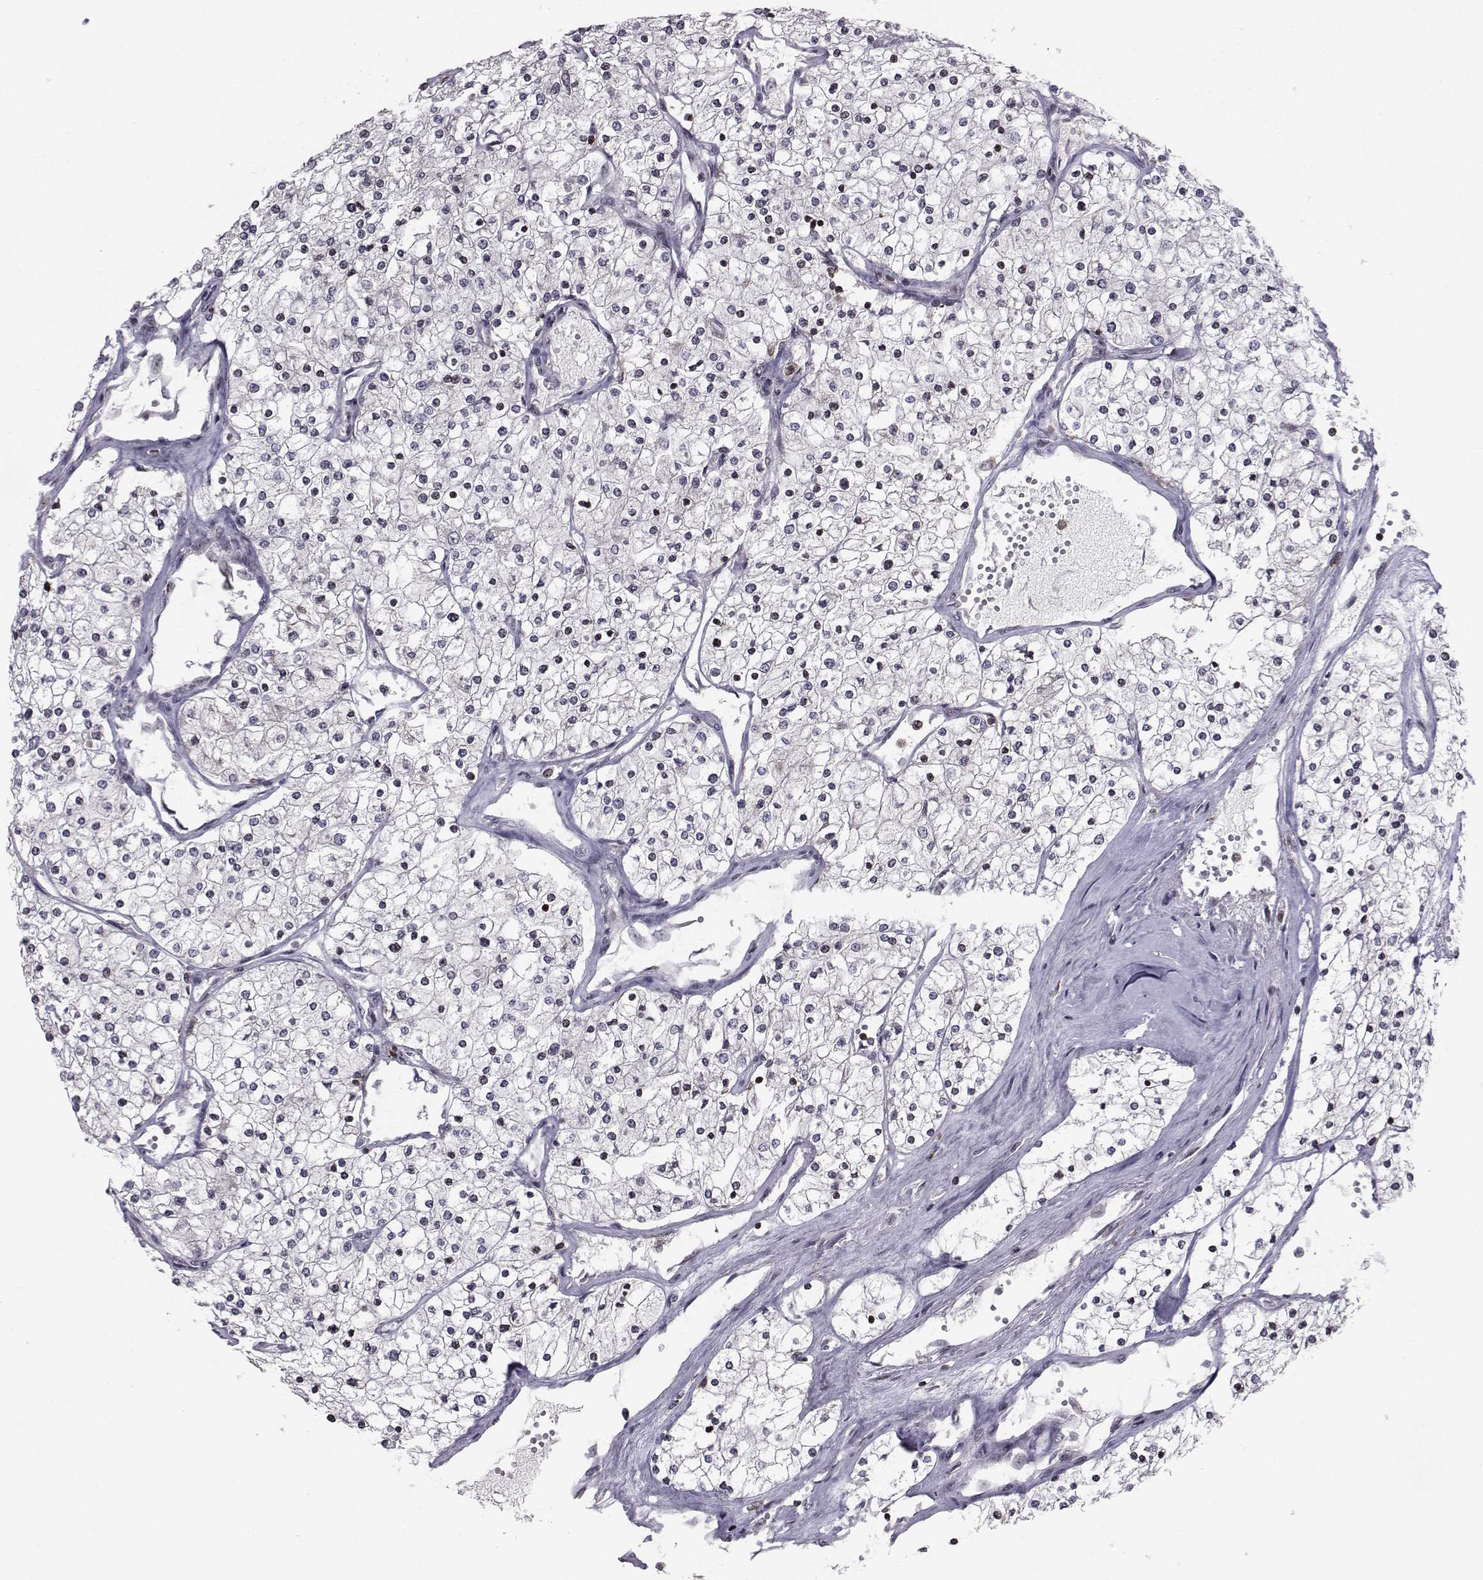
{"staining": {"intensity": "negative", "quantity": "none", "location": "none"}, "tissue": "renal cancer", "cell_type": "Tumor cells", "image_type": "cancer", "snomed": [{"axis": "morphology", "description": "Adenocarcinoma, NOS"}, {"axis": "topography", "description": "Kidney"}], "caption": "DAB (3,3'-diaminobenzidine) immunohistochemical staining of human renal cancer (adenocarcinoma) shows no significant positivity in tumor cells.", "gene": "PCP4L1", "patient": {"sex": "male", "age": 80}}